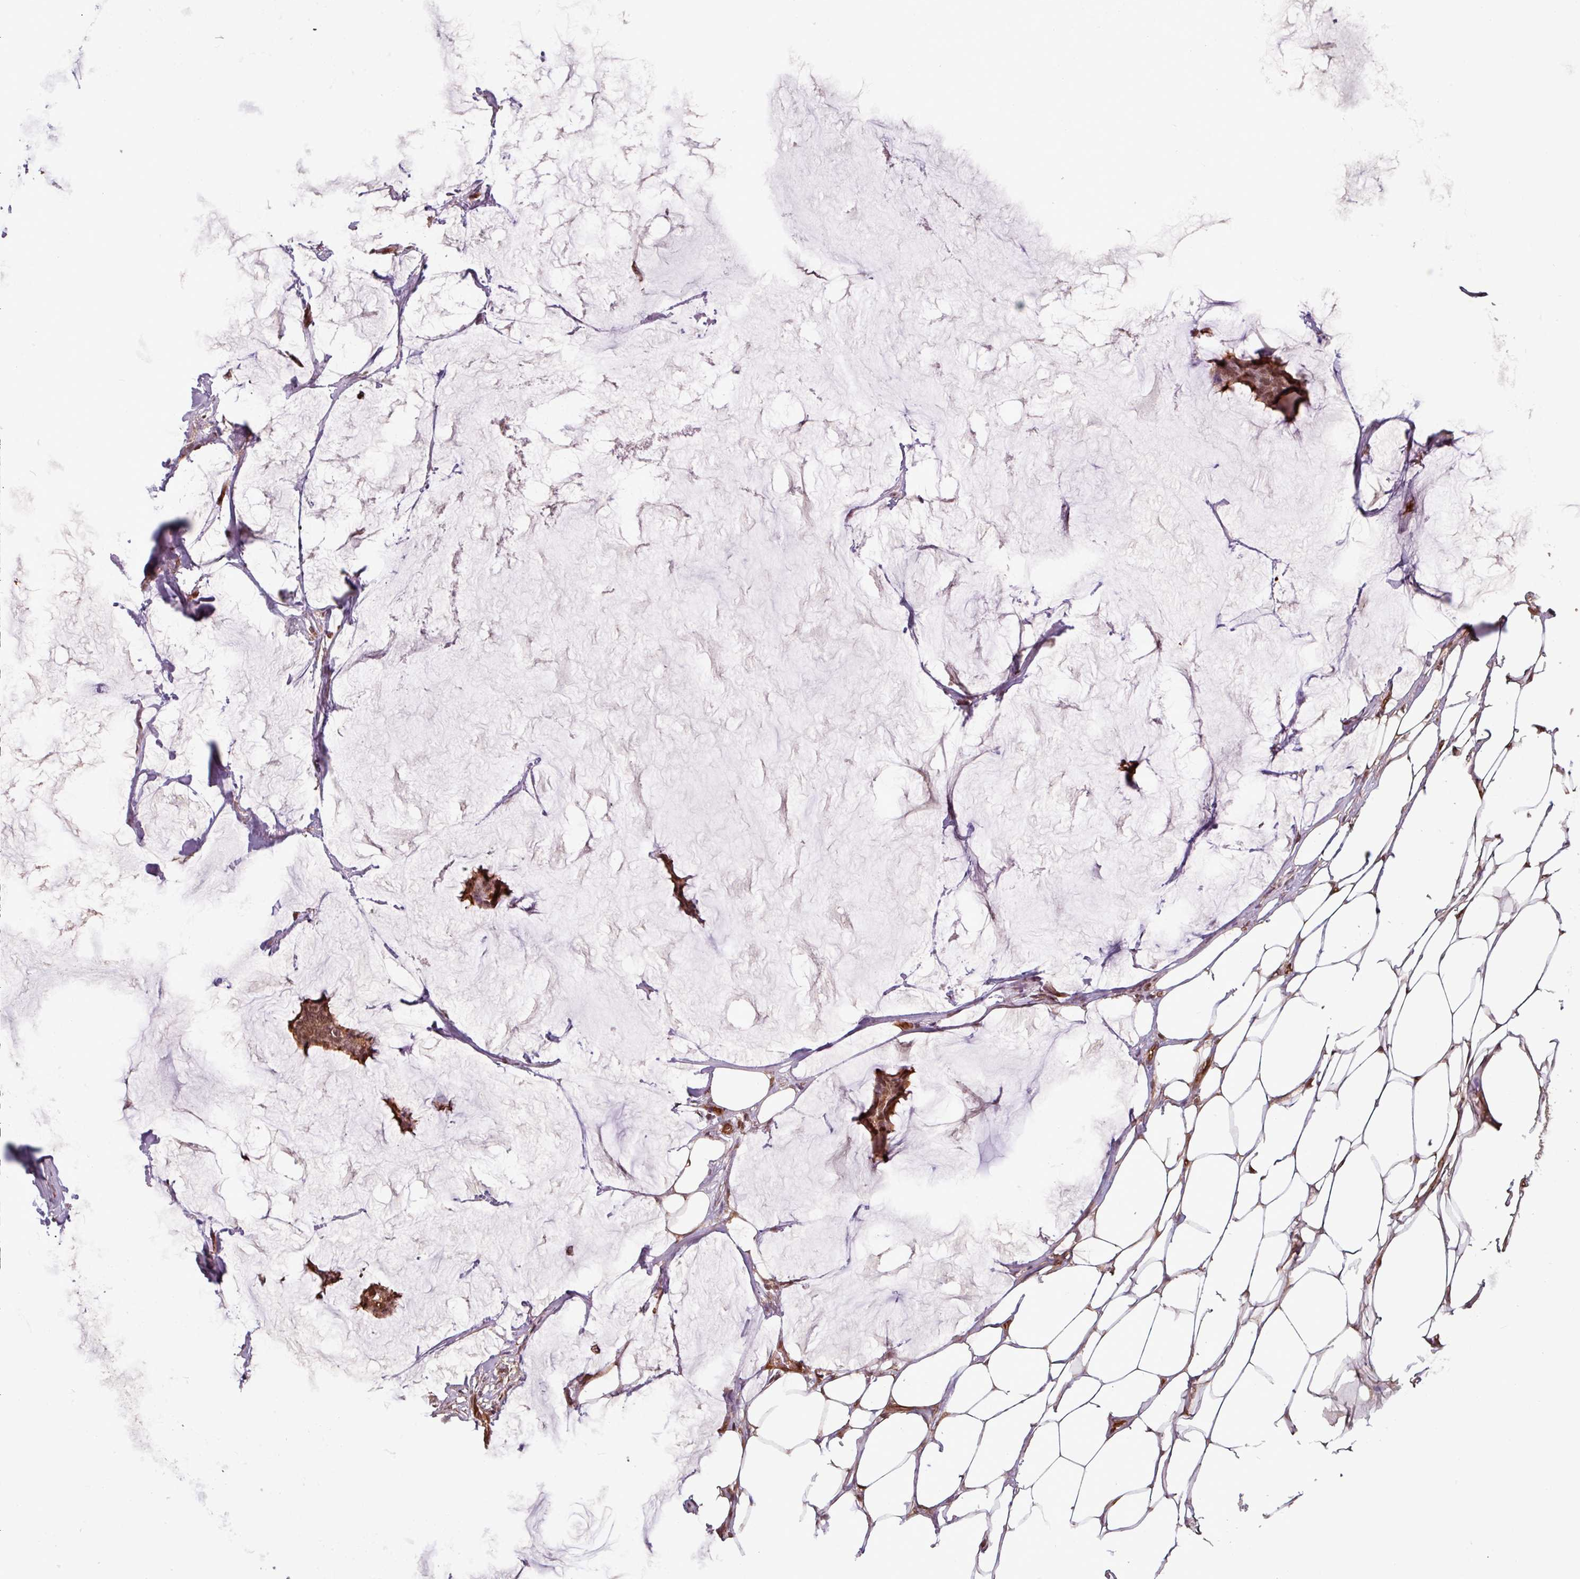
{"staining": {"intensity": "moderate", "quantity": ">75%", "location": "cytoplasmic/membranous,nuclear"}, "tissue": "breast cancer", "cell_type": "Tumor cells", "image_type": "cancer", "snomed": [{"axis": "morphology", "description": "Duct carcinoma"}, {"axis": "topography", "description": "Breast"}], "caption": "A photomicrograph of human invasive ductal carcinoma (breast) stained for a protein reveals moderate cytoplasmic/membranous and nuclear brown staining in tumor cells.", "gene": "RBM4B", "patient": {"sex": "female", "age": 93}}